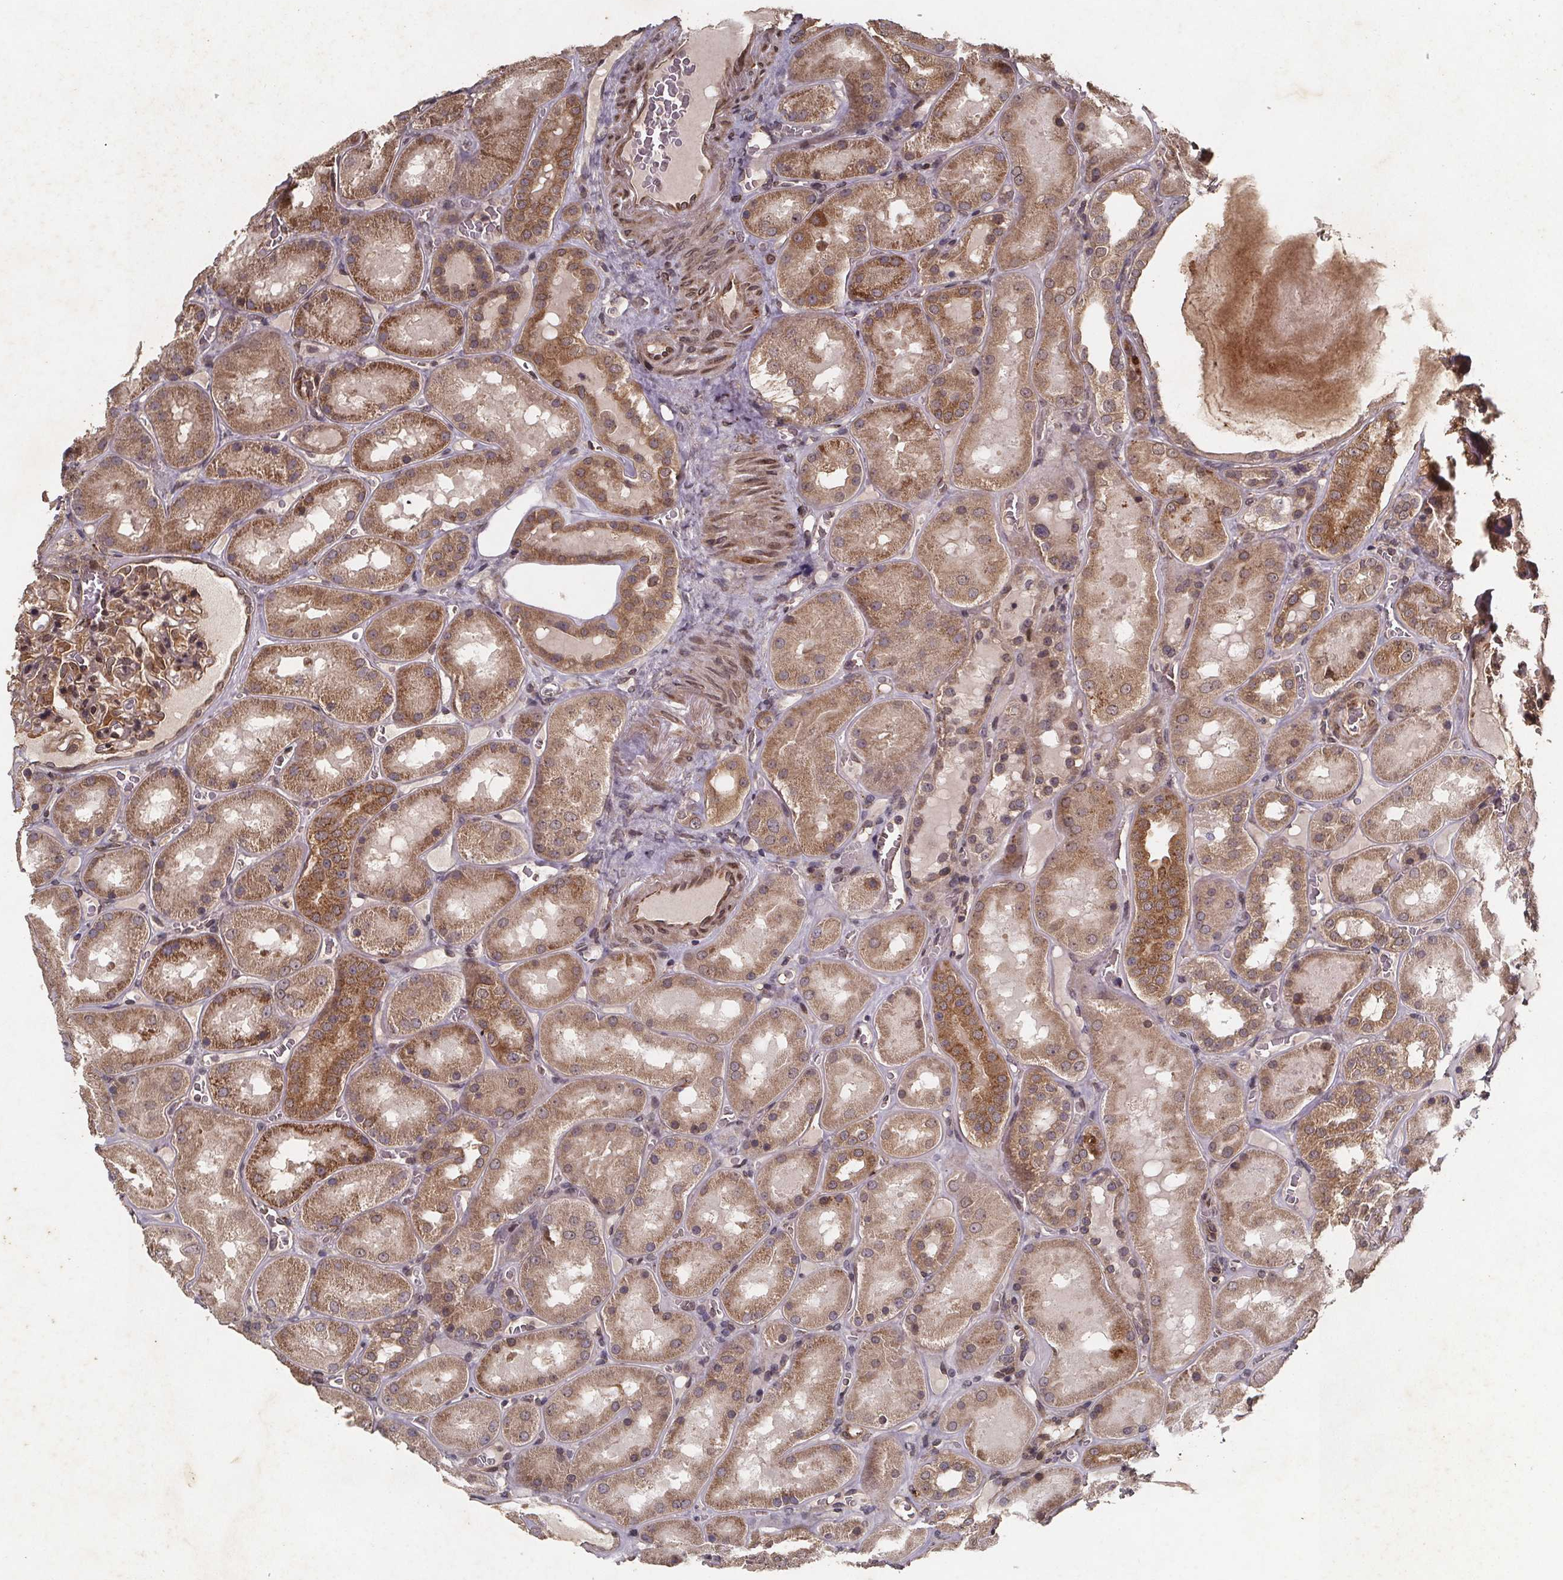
{"staining": {"intensity": "moderate", "quantity": "25%-75%", "location": "cytoplasmic/membranous"}, "tissue": "kidney", "cell_type": "Cells in glomeruli", "image_type": "normal", "snomed": [{"axis": "morphology", "description": "Normal tissue, NOS"}, {"axis": "topography", "description": "Kidney"}], "caption": "A histopathology image of human kidney stained for a protein shows moderate cytoplasmic/membranous brown staining in cells in glomeruli. (brown staining indicates protein expression, while blue staining denotes nuclei).", "gene": "PIERCE2", "patient": {"sex": "male", "age": 73}}